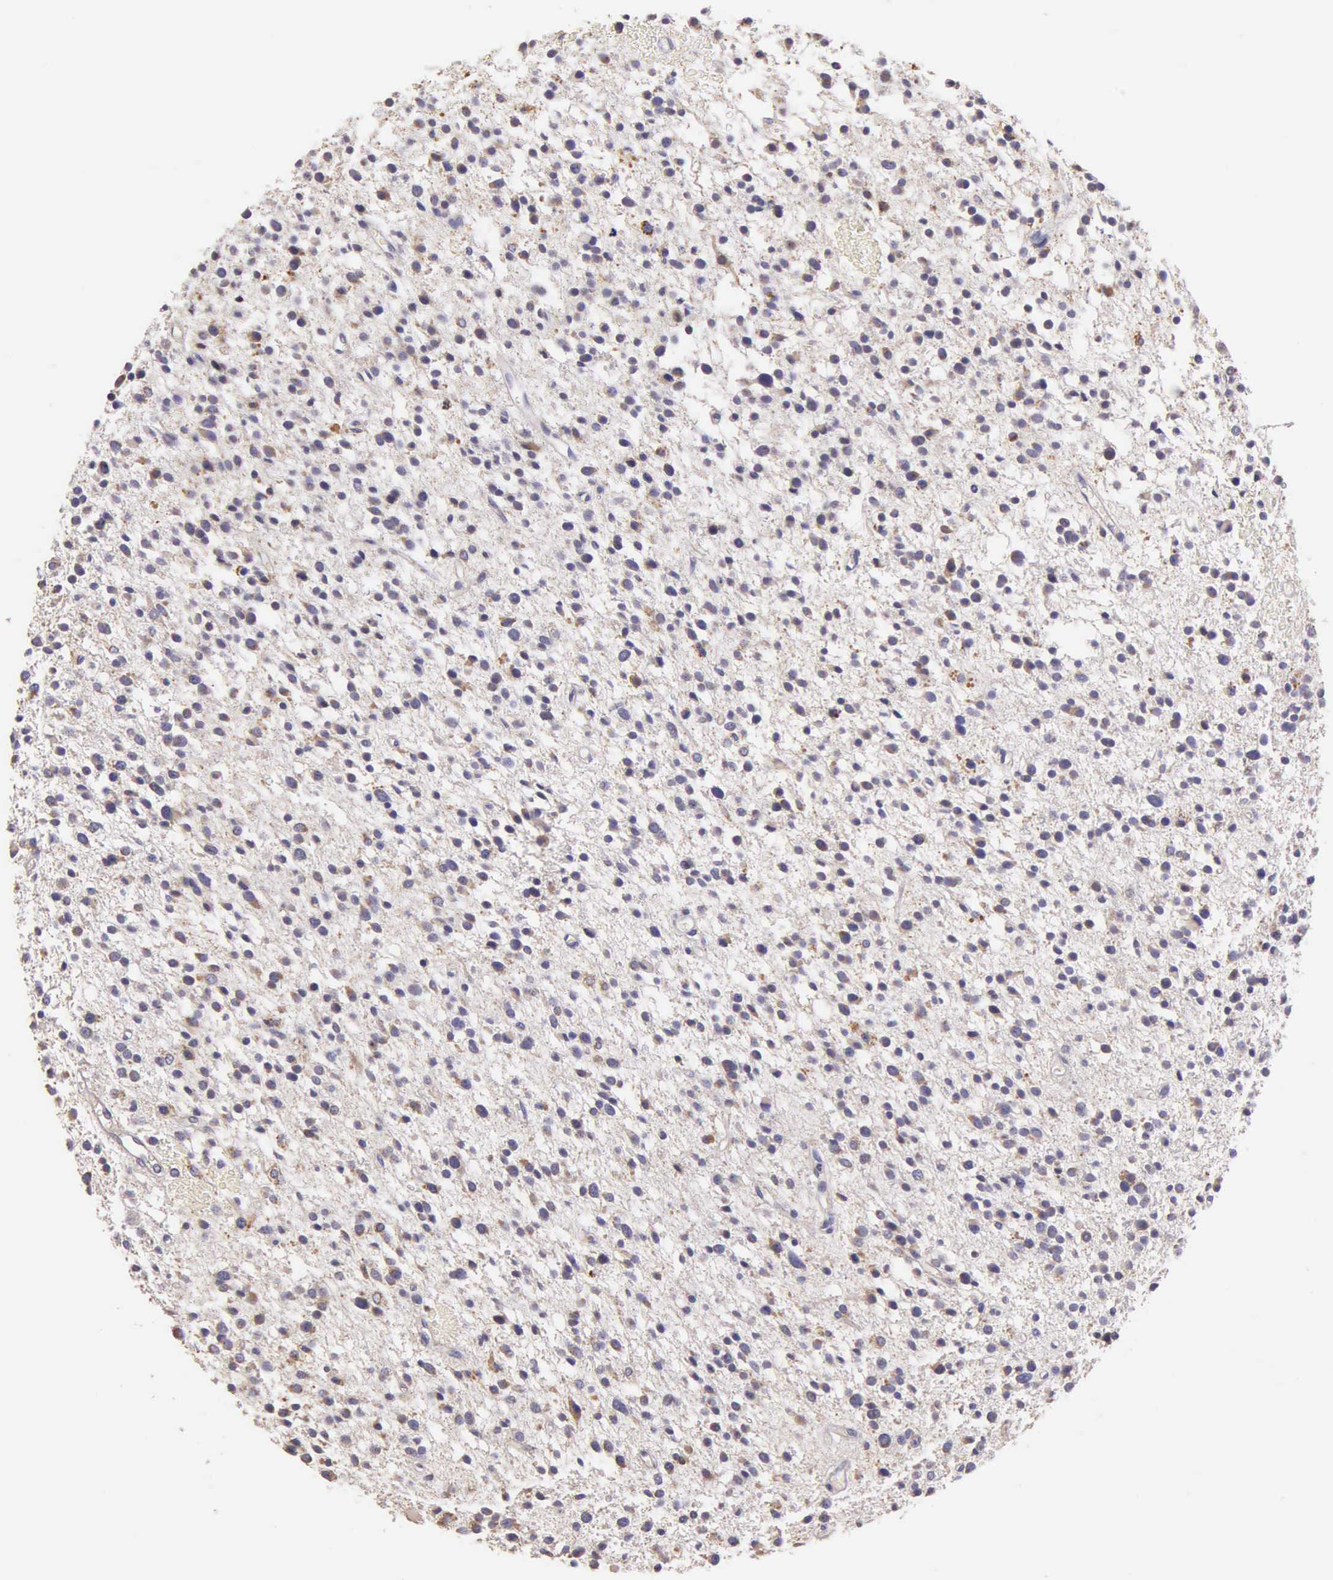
{"staining": {"intensity": "weak", "quantity": "<25%", "location": "cytoplasmic/membranous"}, "tissue": "glioma", "cell_type": "Tumor cells", "image_type": "cancer", "snomed": [{"axis": "morphology", "description": "Glioma, malignant, Low grade"}, {"axis": "topography", "description": "Brain"}], "caption": "Immunohistochemistry image of human low-grade glioma (malignant) stained for a protein (brown), which shows no positivity in tumor cells.", "gene": "ESR1", "patient": {"sex": "female", "age": 36}}